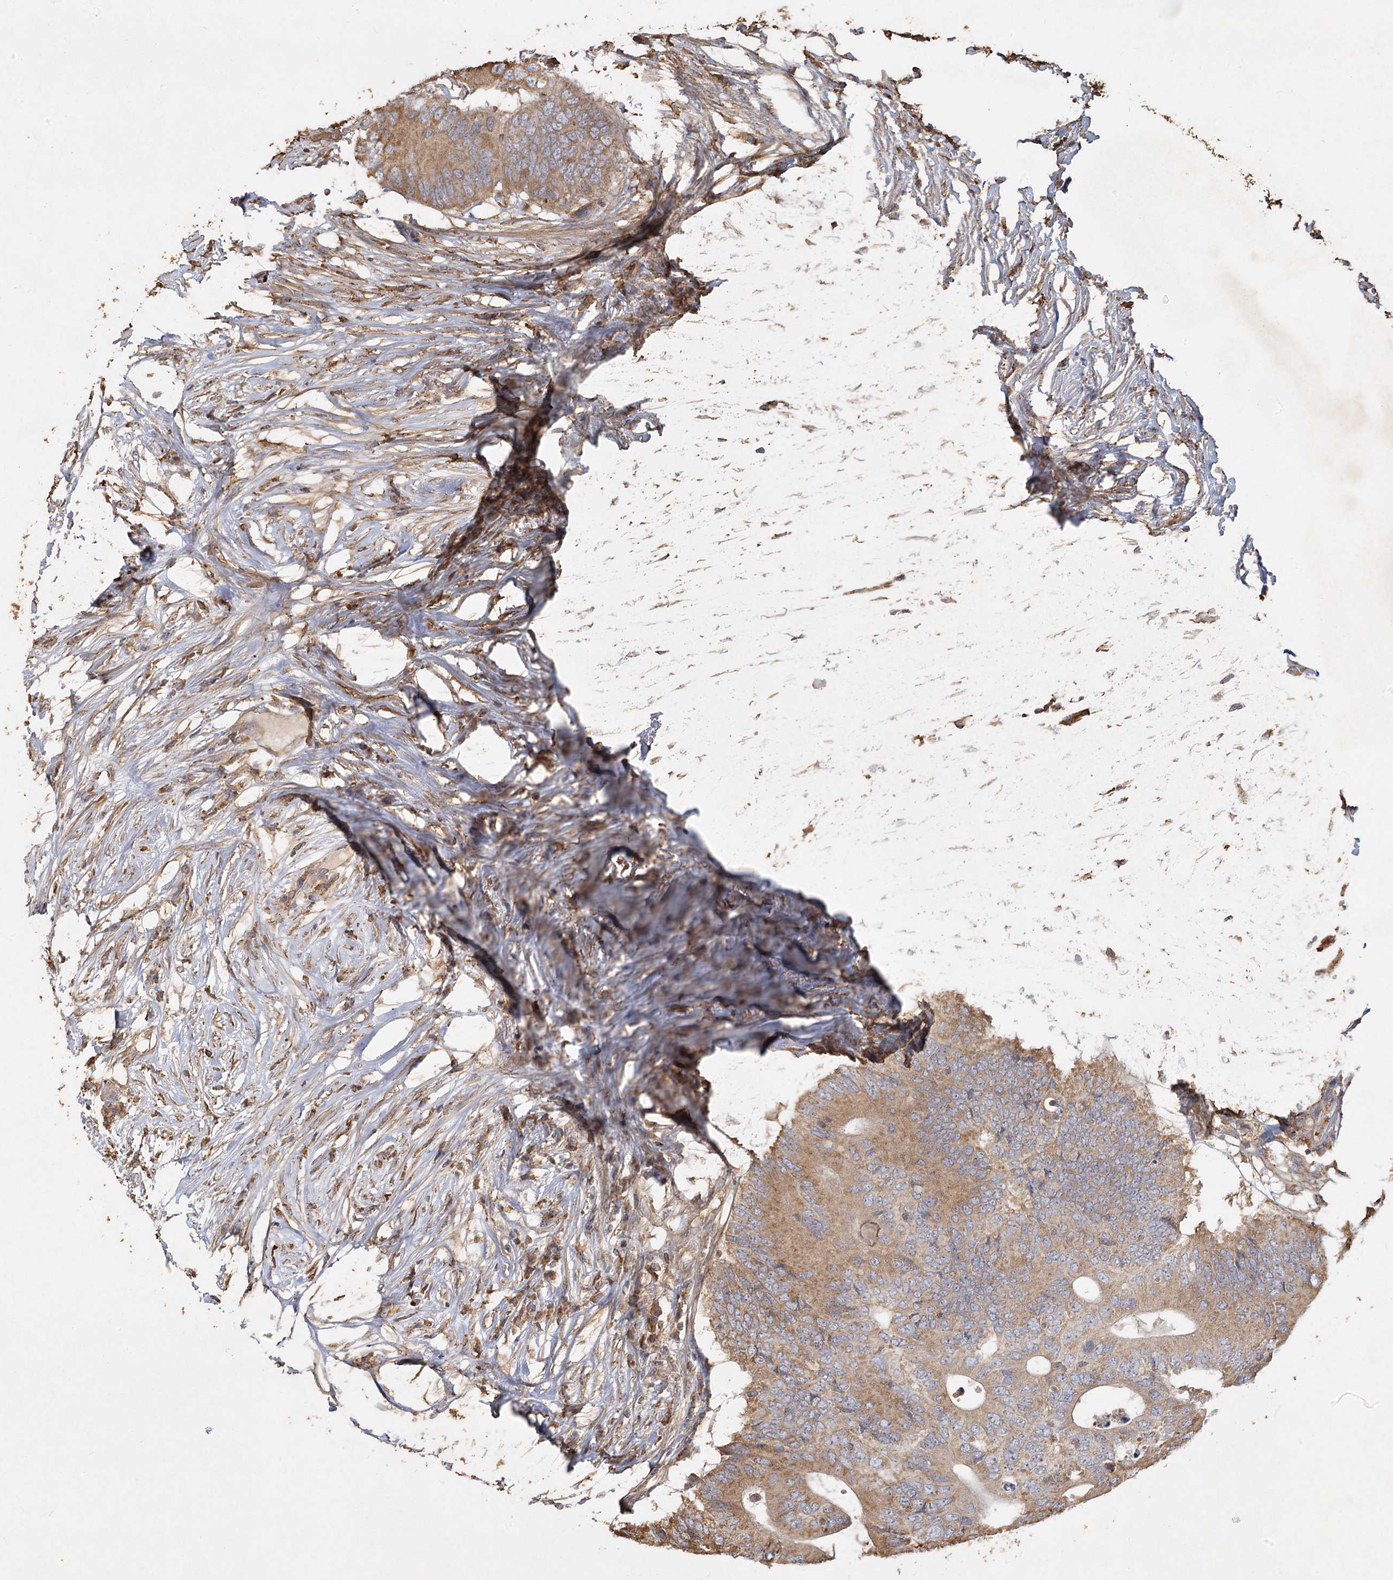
{"staining": {"intensity": "moderate", "quantity": ">75%", "location": "cytoplasmic/membranous"}, "tissue": "colorectal cancer", "cell_type": "Tumor cells", "image_type": "cancer", "snomed": [{"axis": "morphology", "description": "Adenocarcinoma, NOS"}, {"axis": "topography", "description": "Colon"}], "caption": "A brown stain shows moderate cytoplasmic/membranous expression of a protein in colorectal adenocarcinoma tumor cells.", "gene": "PIK3C2A", "patient": {"sex": "male", "age": 71}}